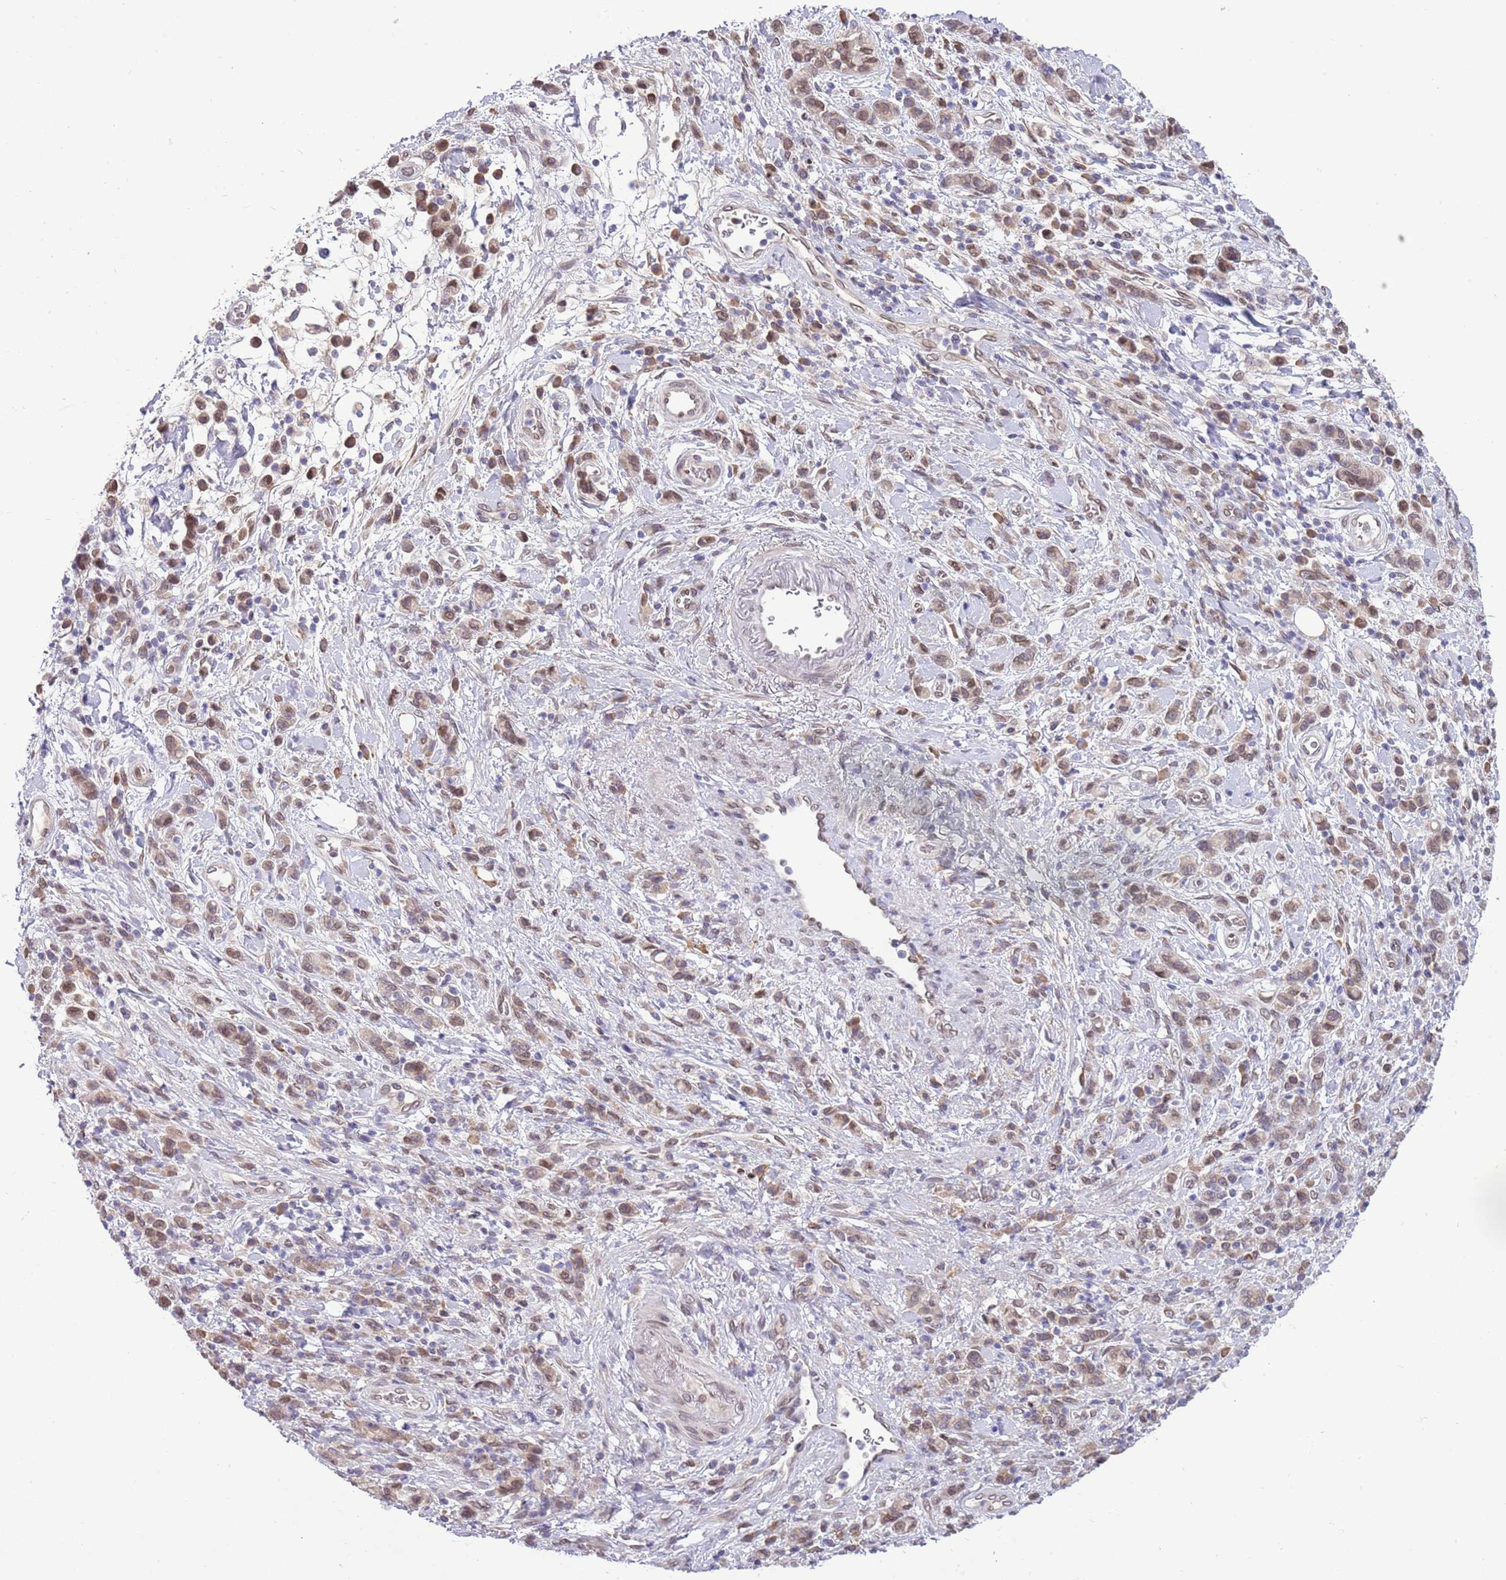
{"staining": {"intensity": "weak", "quantity": "25%-75%", "location": "nuclear"}, "tissue": "stomach cancer", "cell_type": "Tumor cells", "image_type": "cancer", "snomed": [{"axis": "morphology", "description": "Adenocarcinoma, NOS"}, {"axis": "topography", "description": "Stomach"}], "caption": "IHC micrograph of neoplastic tissue: human stomach adenocarcinoma stained using immunohistochemistry displays low levels of weak protein expression localized specifically in the nuclear of tumor cells, appearing as a nuclear brown color.", "gene": "ZNF665", "patient": {"sex": "male", "age": 77}}